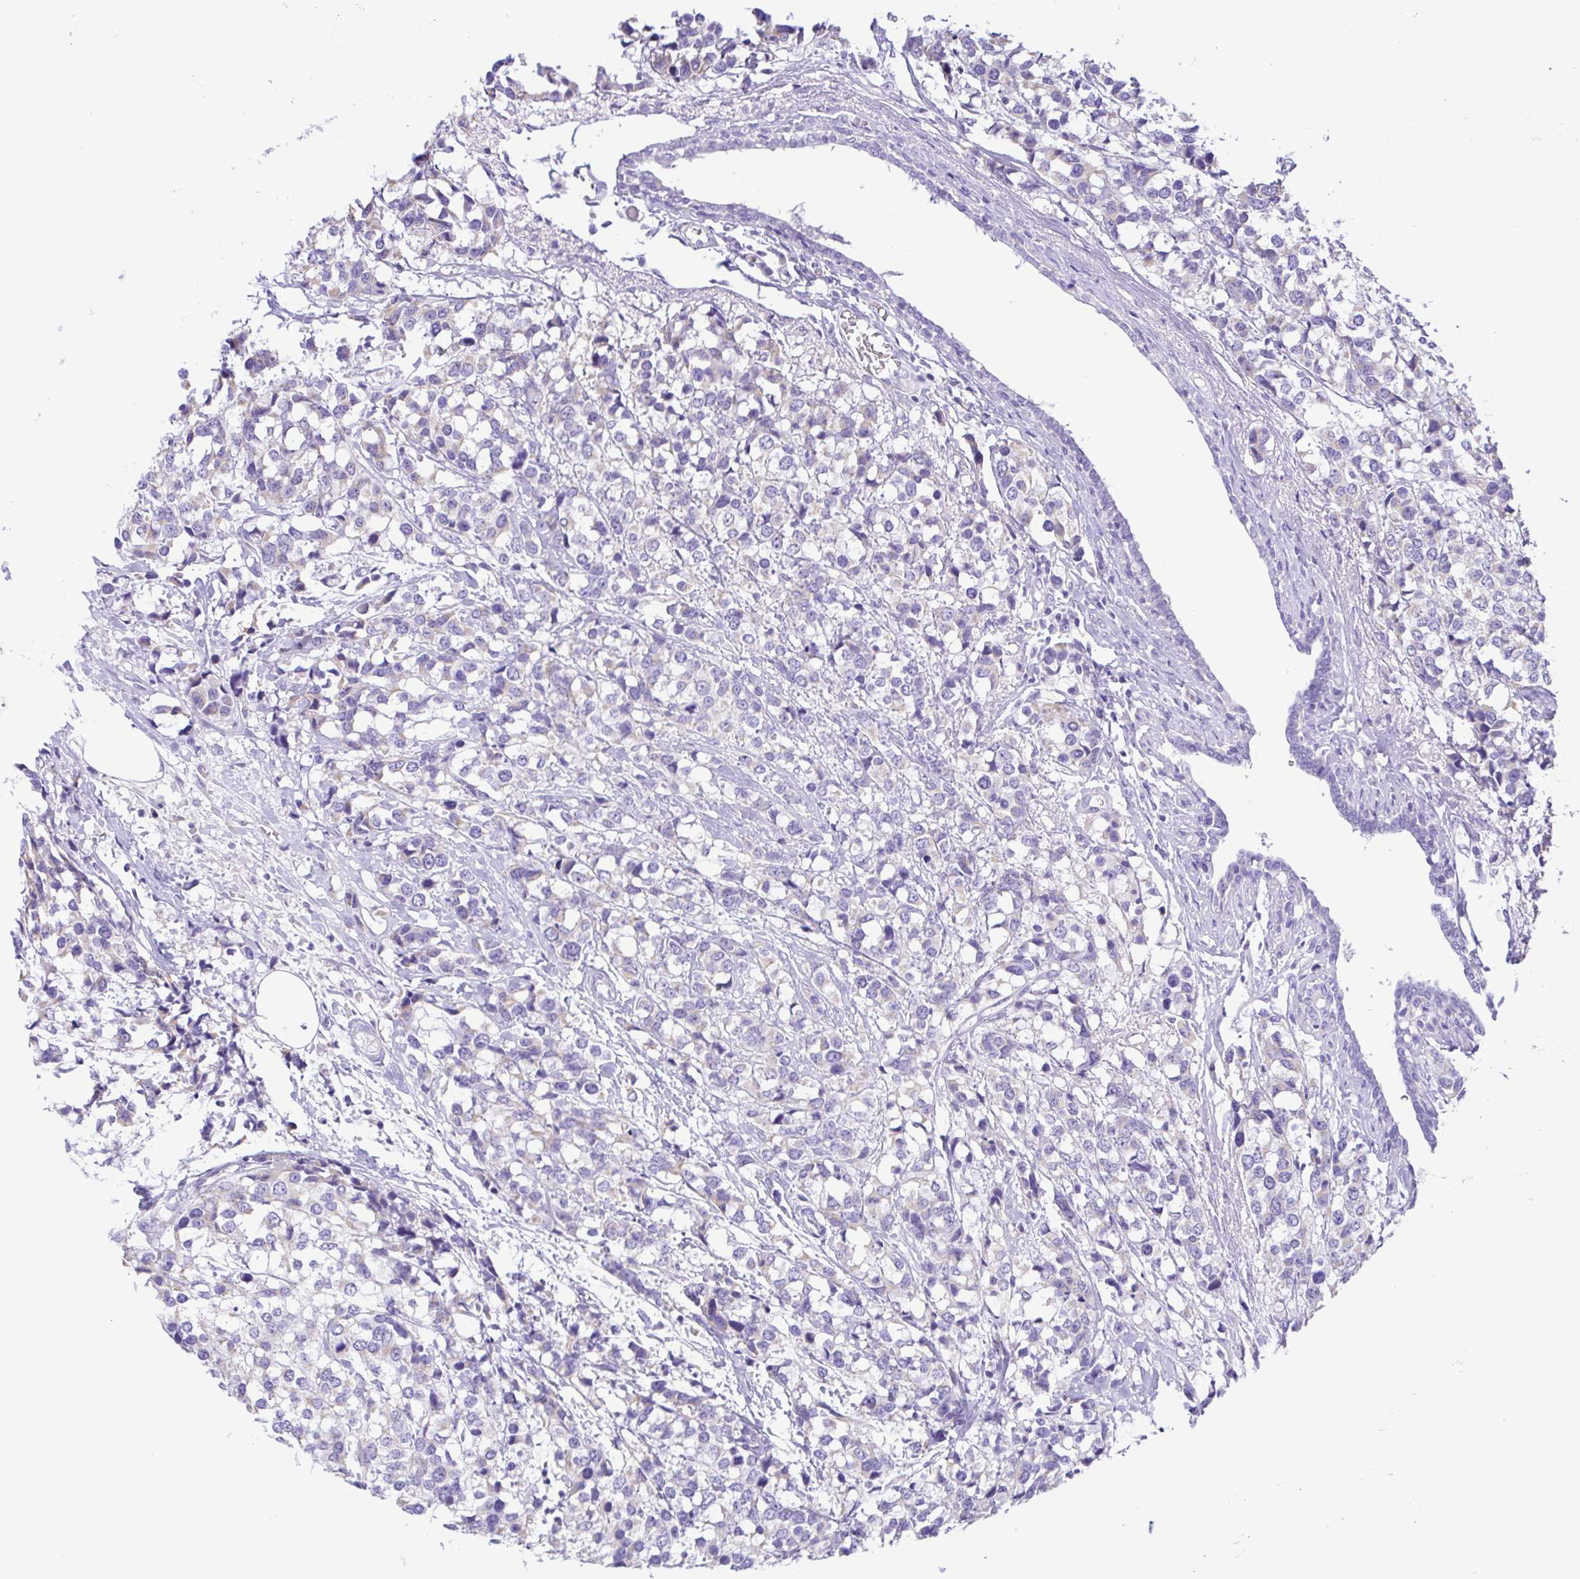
{"staining": {"intensity": "negative", "quantity": "none", "location": "none"}, "tissue": "breast cancer", "cell_type": "Tumor cells", "image_type": "cancer", "snomed": [{"axis": "morphology", "description": "Lobular carcinoma"}, {"axis": "topography", "description": "Breast"}], "caption": "Tumor cells show no significant protein positivity in lobular carcinoma (breast). (DAB immunohistochemistry (IHC), high magnification).", "gene": "CD72", "patient": {"sex": "female", "age": 59}}